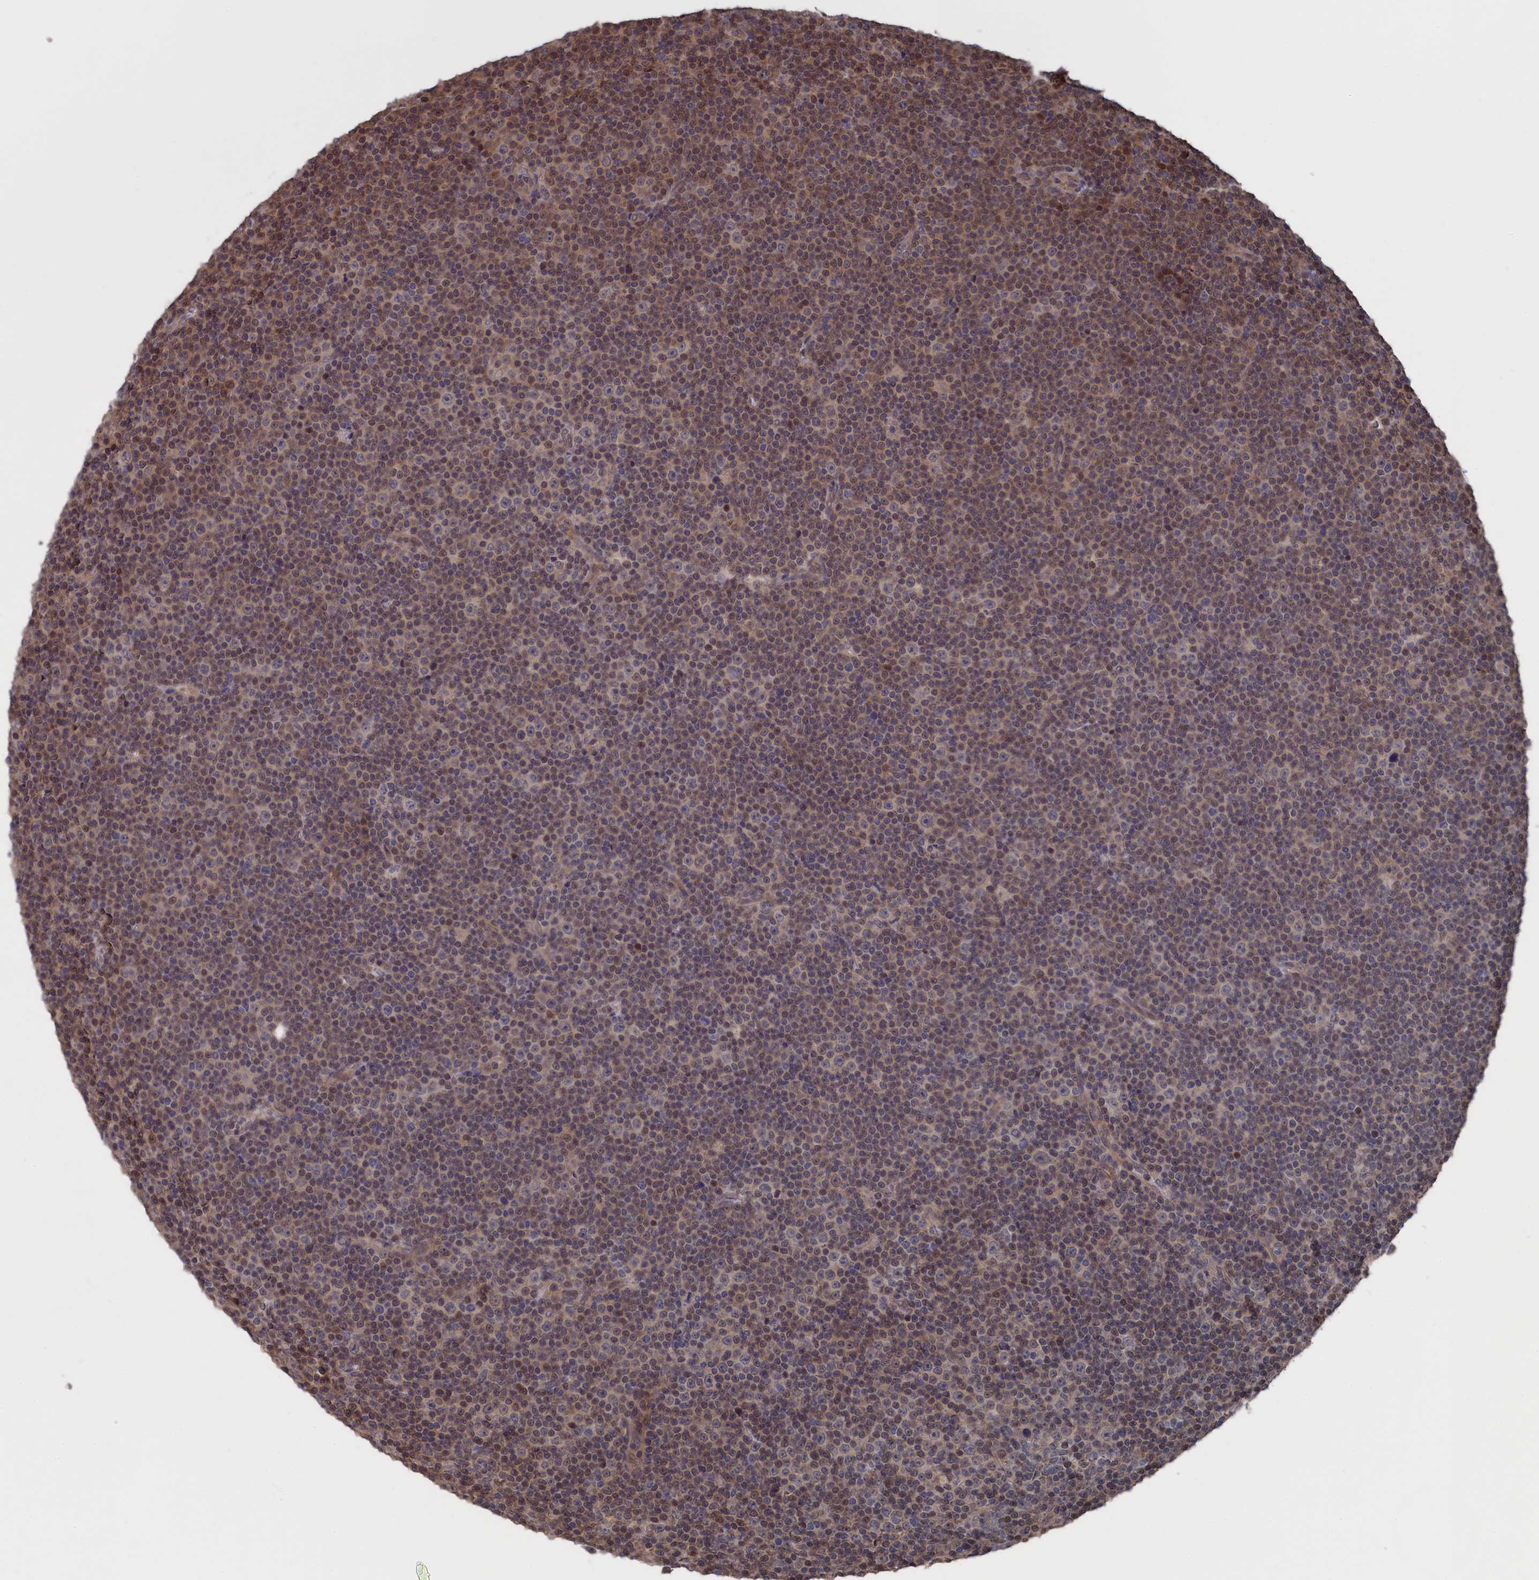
{"staining": {"intensity": "weak", "quantity": "25%-75%", "location": "nuclear"}, "tissue": "lymphoma", "cell_type": "Tumor cells", "image_type": "cancer", "snomed": [{"axis": "morphology", "description": "Malignant lymphoma, non-Hodgkin's type, Low grade"}, {"axis": "topography", "description": "Lymph node"}], "caption": "Immunohistochemistry (IHC) (DAB (3,3'-diaminobenzidine)) staining of human low-grade malignant lymphoma, non-Hodgkin's type reveals weak nuclear protein expression in approximately 25%-75% of tumor cells. (Stains: DAB (3,3'-diaminobenzidine) in brown, nuclei in blue, Microscopy: brightfield microscopy at high magnification).", "gene": "NUTF2", "patient": {"sex": "female", "age": 67}}